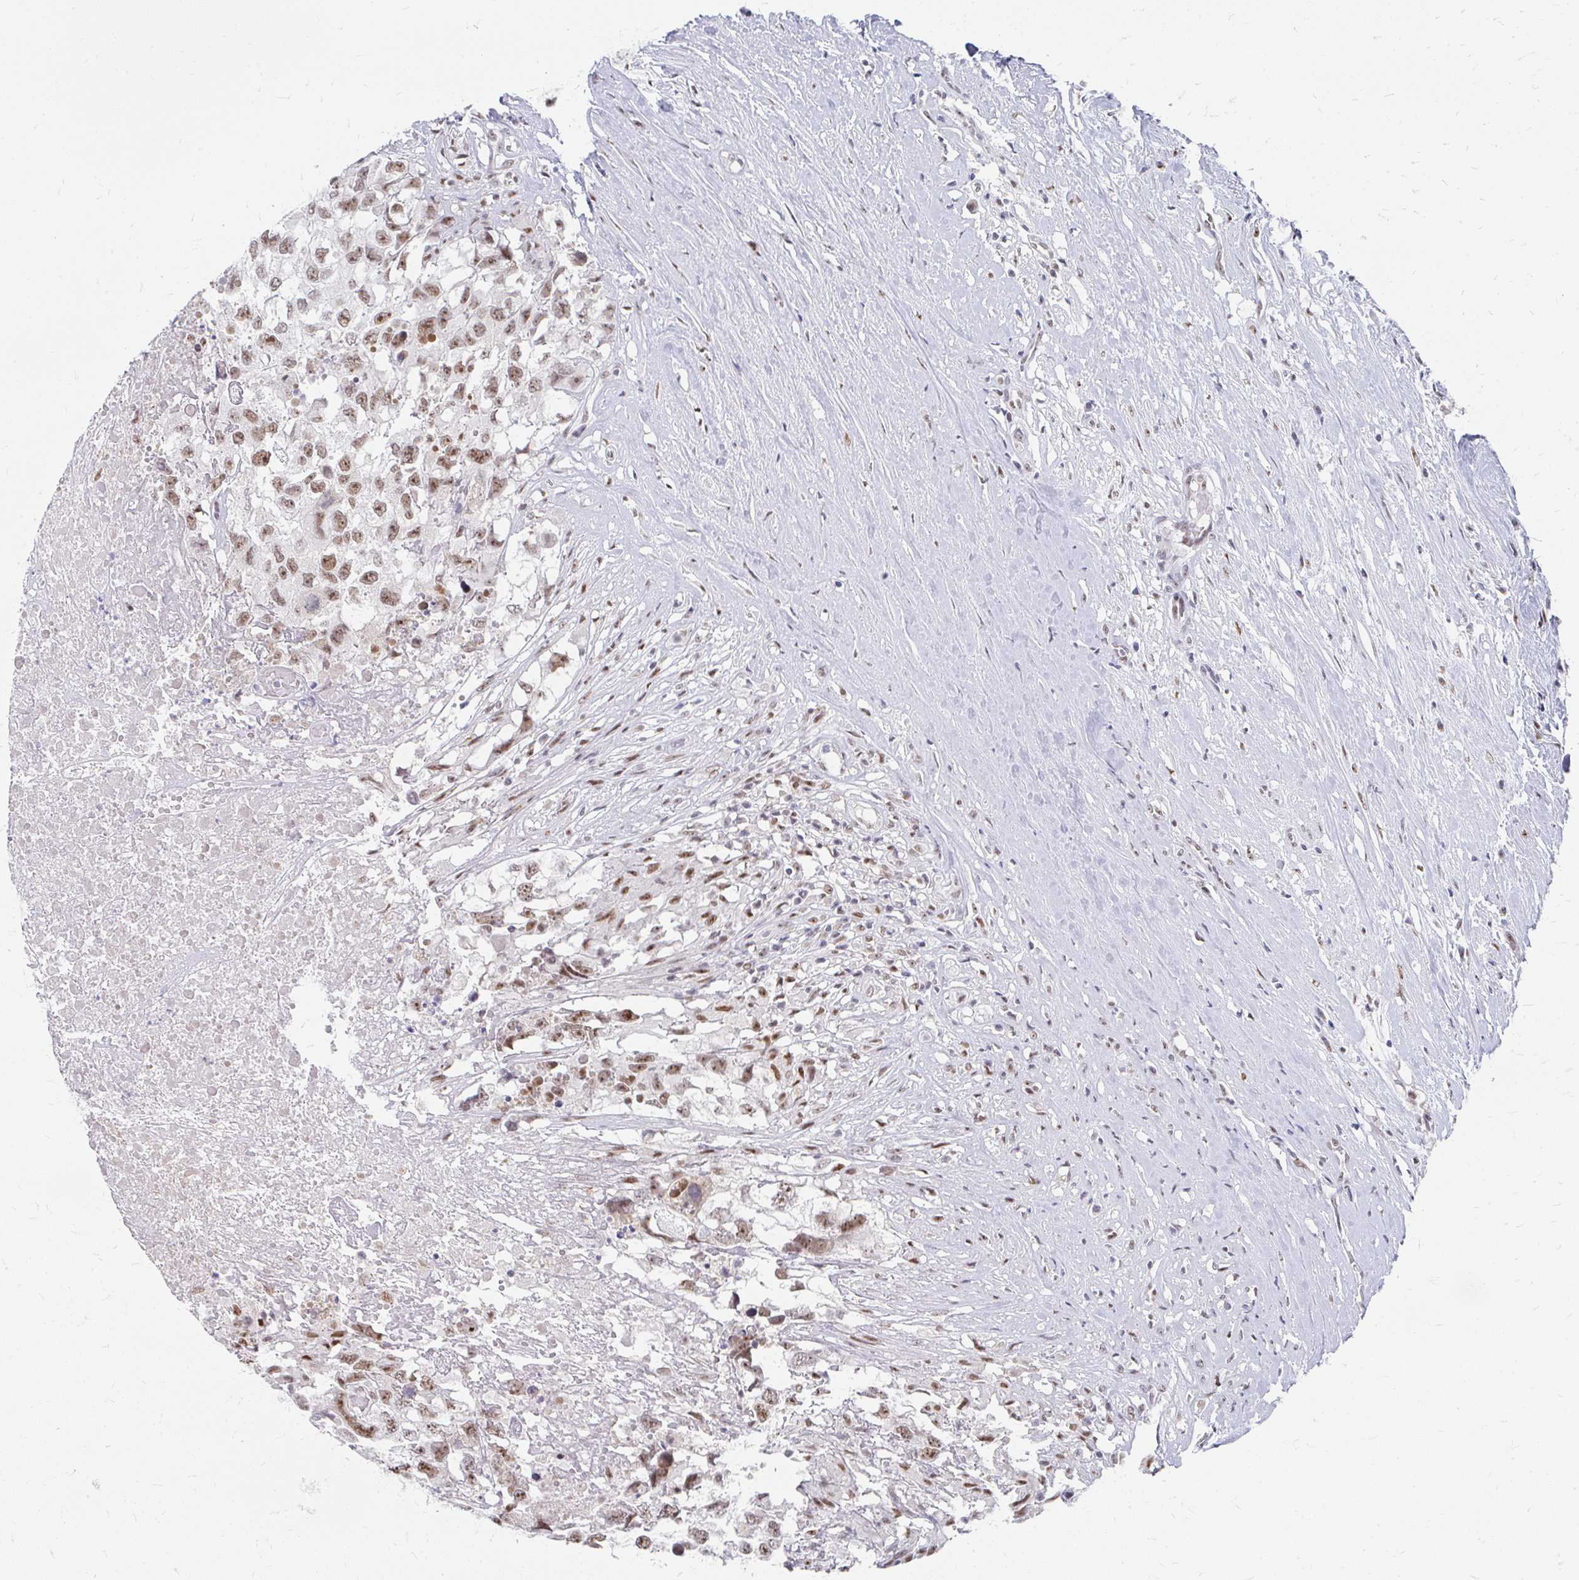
{"staining": {"intensity": "moderate", "quantity": ">75%", "location": "nuclear"}, "tissue": "testis cancer", "cell_type": "Tumor cells", "image_type": "cancer", "snomed": [{"axis": "morphology", "description": "Carcinoma, Embryonal, NOS"}, {"axis": "topography", "description": "Testis"}], "caption": "Embryonal carcinoma (testis) stained with immunohistochemistry reveals moderate nuclear staining in approximately >75% of tumor cells.", "gene": "GTF2H1", "patient": {"sex": "male", "age": 83}}